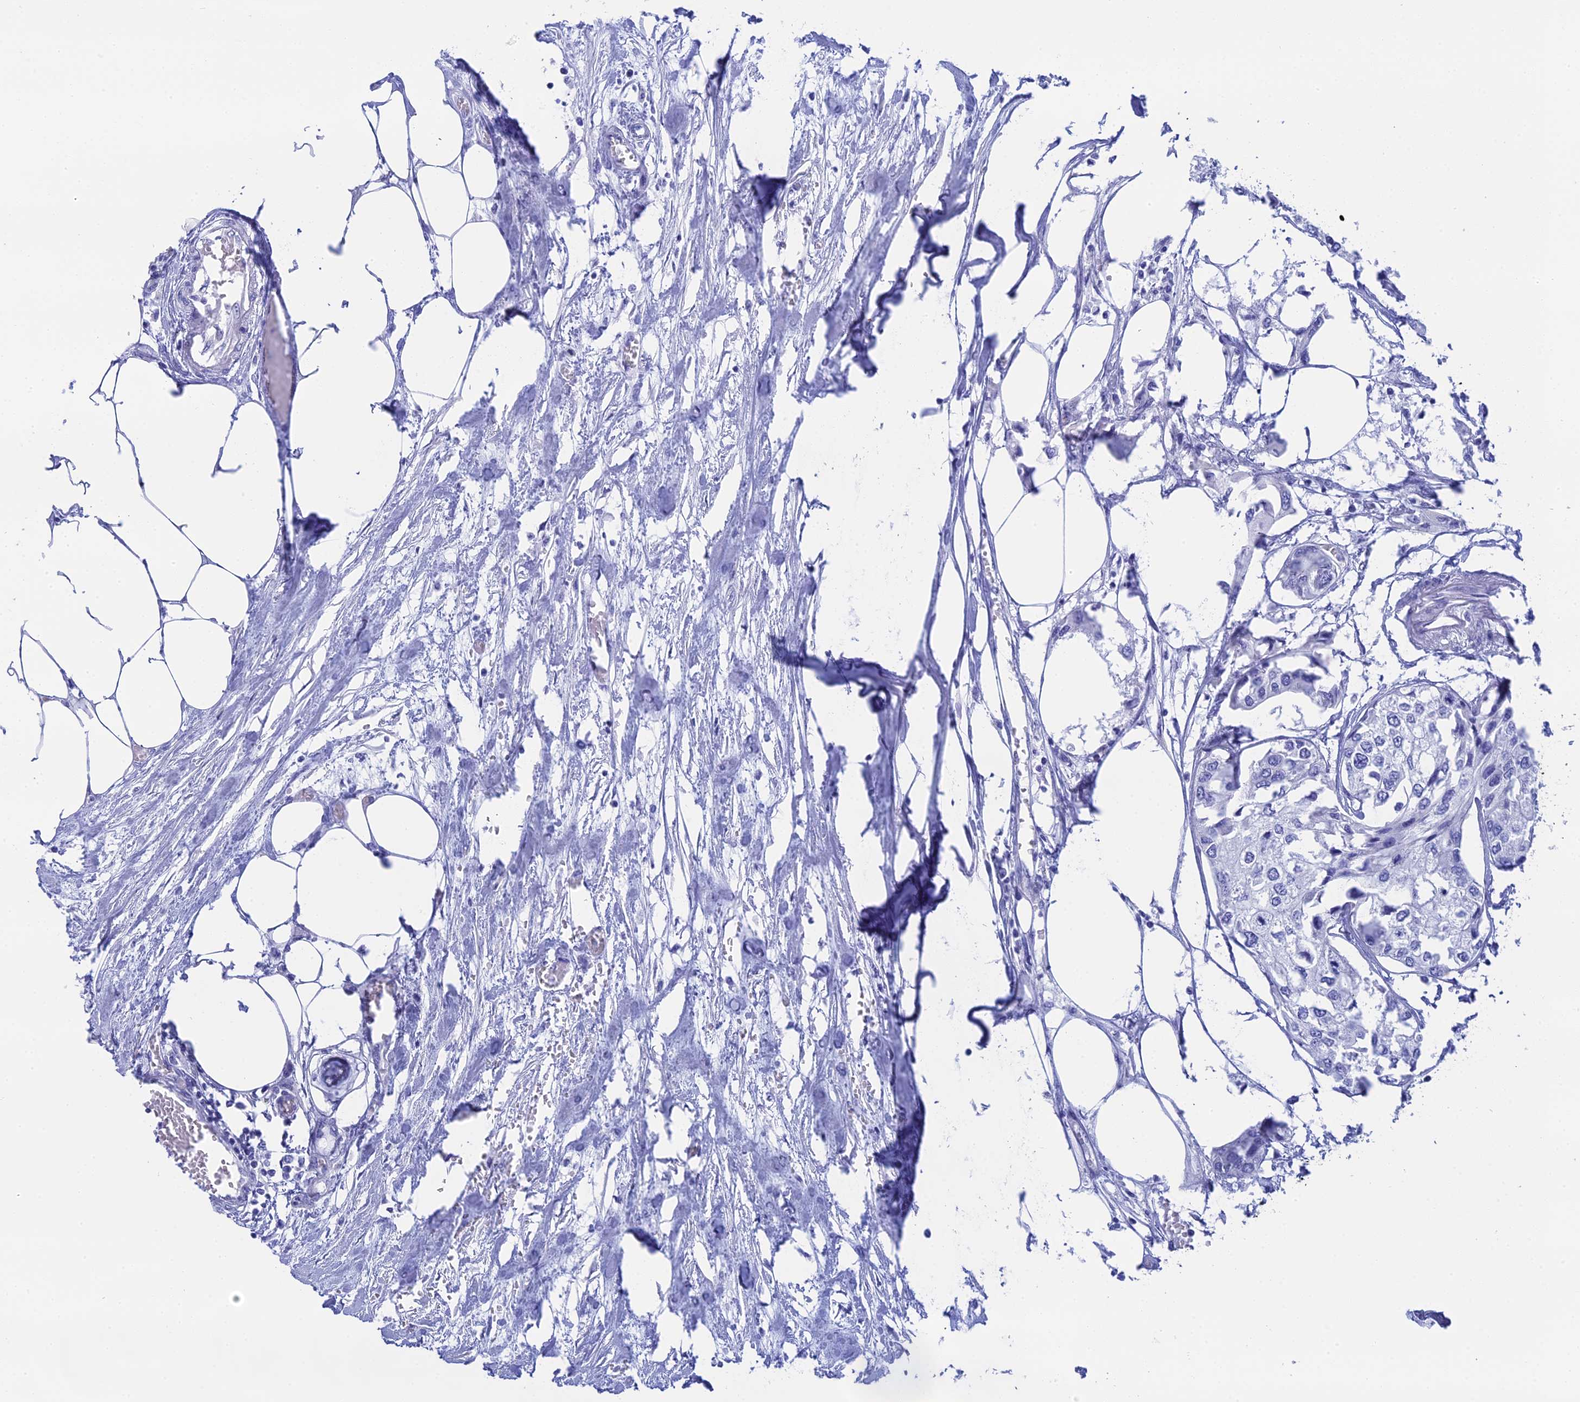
{"staining": {"intensity": "negative", "quantity": "none", "location": "none"}, "tissue": "urothelial cancer", "cell_type": "Tumor cells", "image_type": "cancer", "snomed": [{"axis": "morphology", "description": "Urothelial carcinoma, High grade"}, {"axis": "topography", "description": "Urinary bladder"}], "caption": "Immunohistochemistry (IHC) of human urothelial cancer reveals no staining in tumor cells.", "gene": "TEX101", "patient": {"sex": "male", "age": 64}}